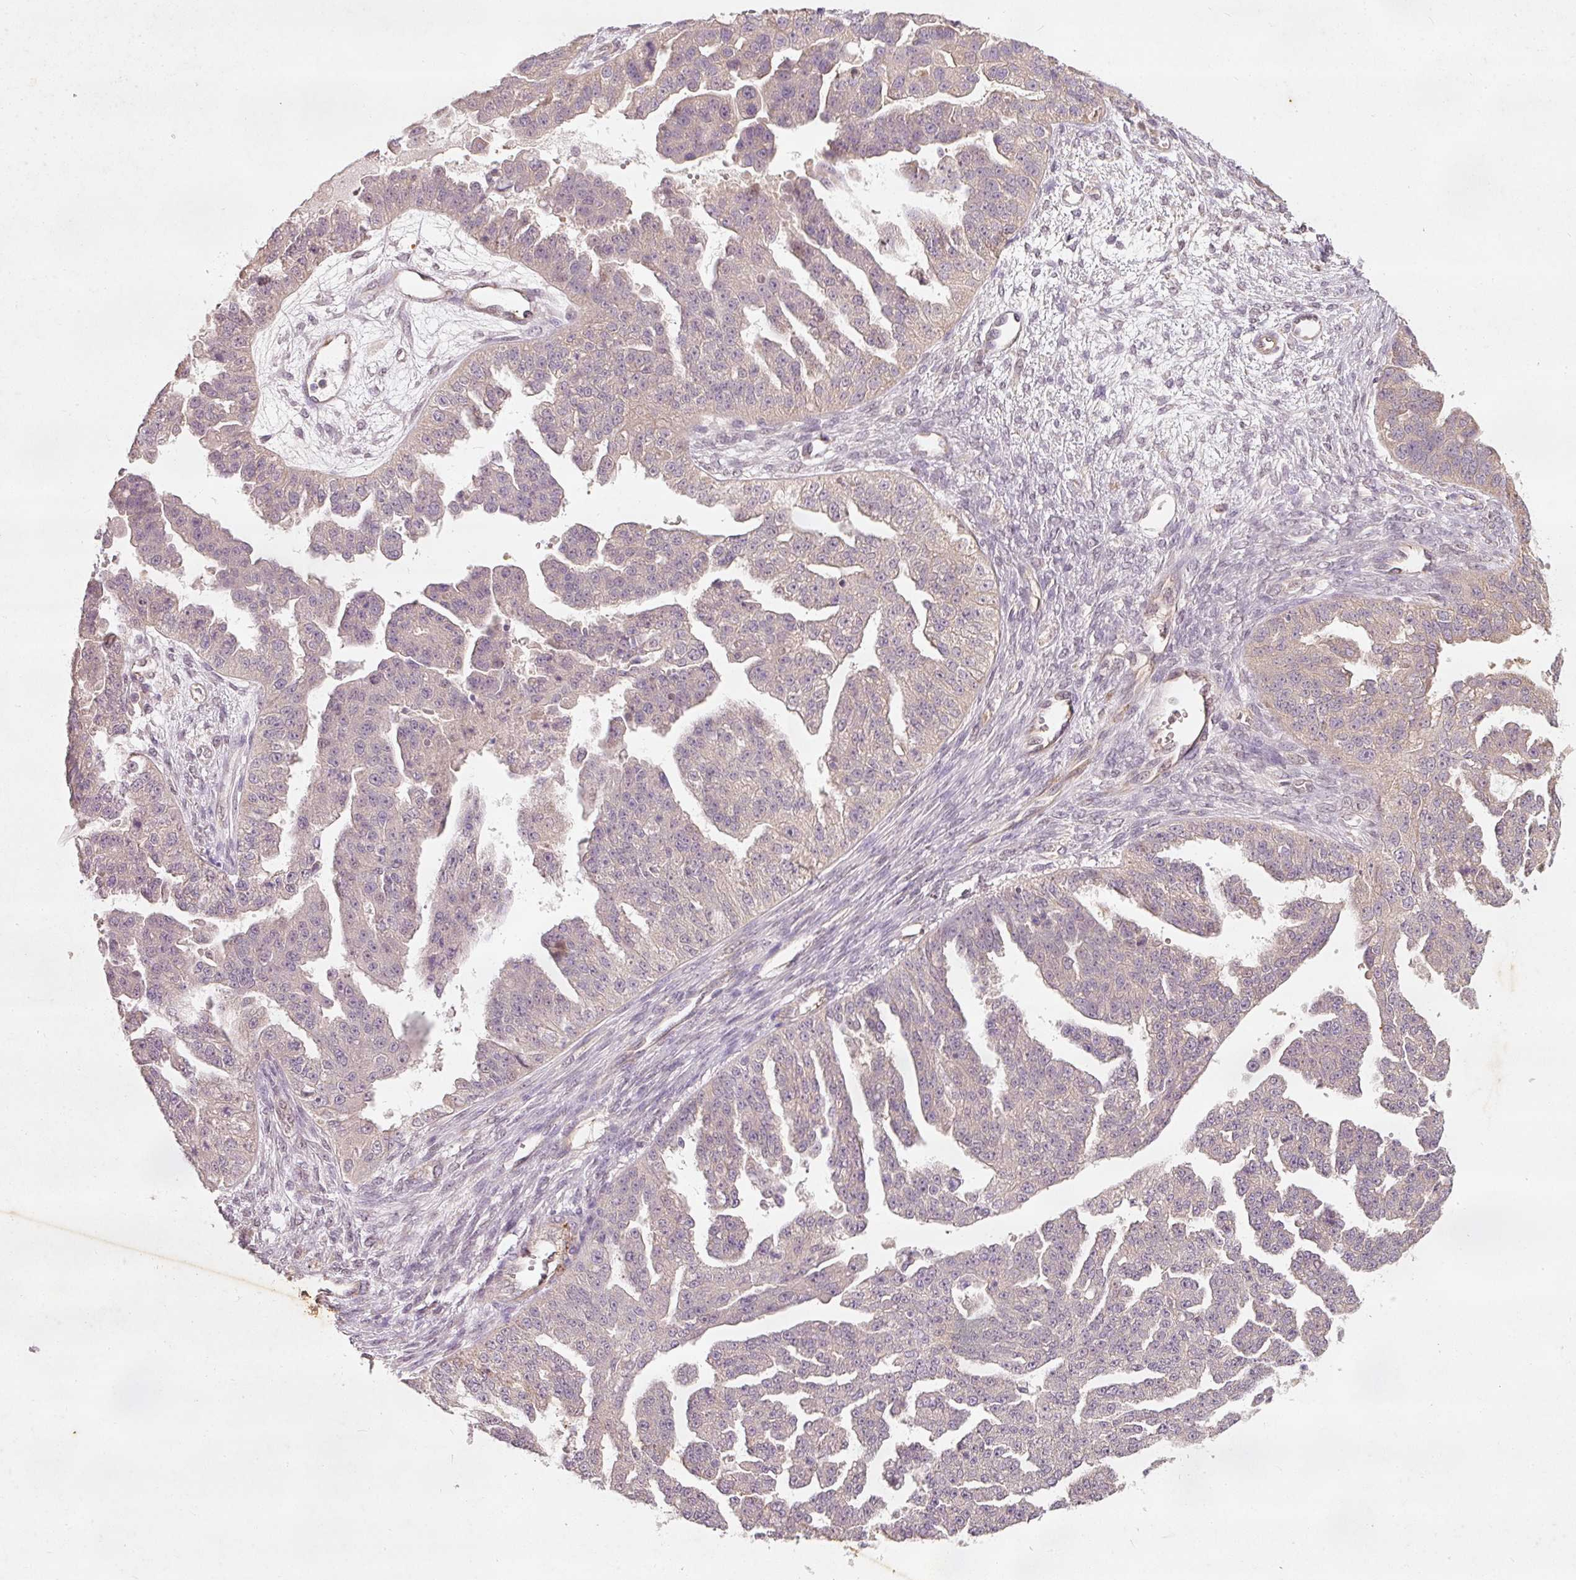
{"staining": {"intensity": "weak", "quantity": "<25%", "location": "cytoplasmic/membranous"}, "tissue": "ovarian cancer", "cell_type": "Tumor cells", "image_type": "cancer", "snomed": [{"axis": "morphology", "description": "Cystadenocarcinoma, serous, NOS"}, {"axis": "topography", "description": "Ovary"}], "caption": "The immunohistochemistry (IHC) image has no significant positivity in tumor cells of ovarian serous cystadenocarcinoma tissue.", "gene": "RGL2", "patient": {"sex": "female", "age": 58}}